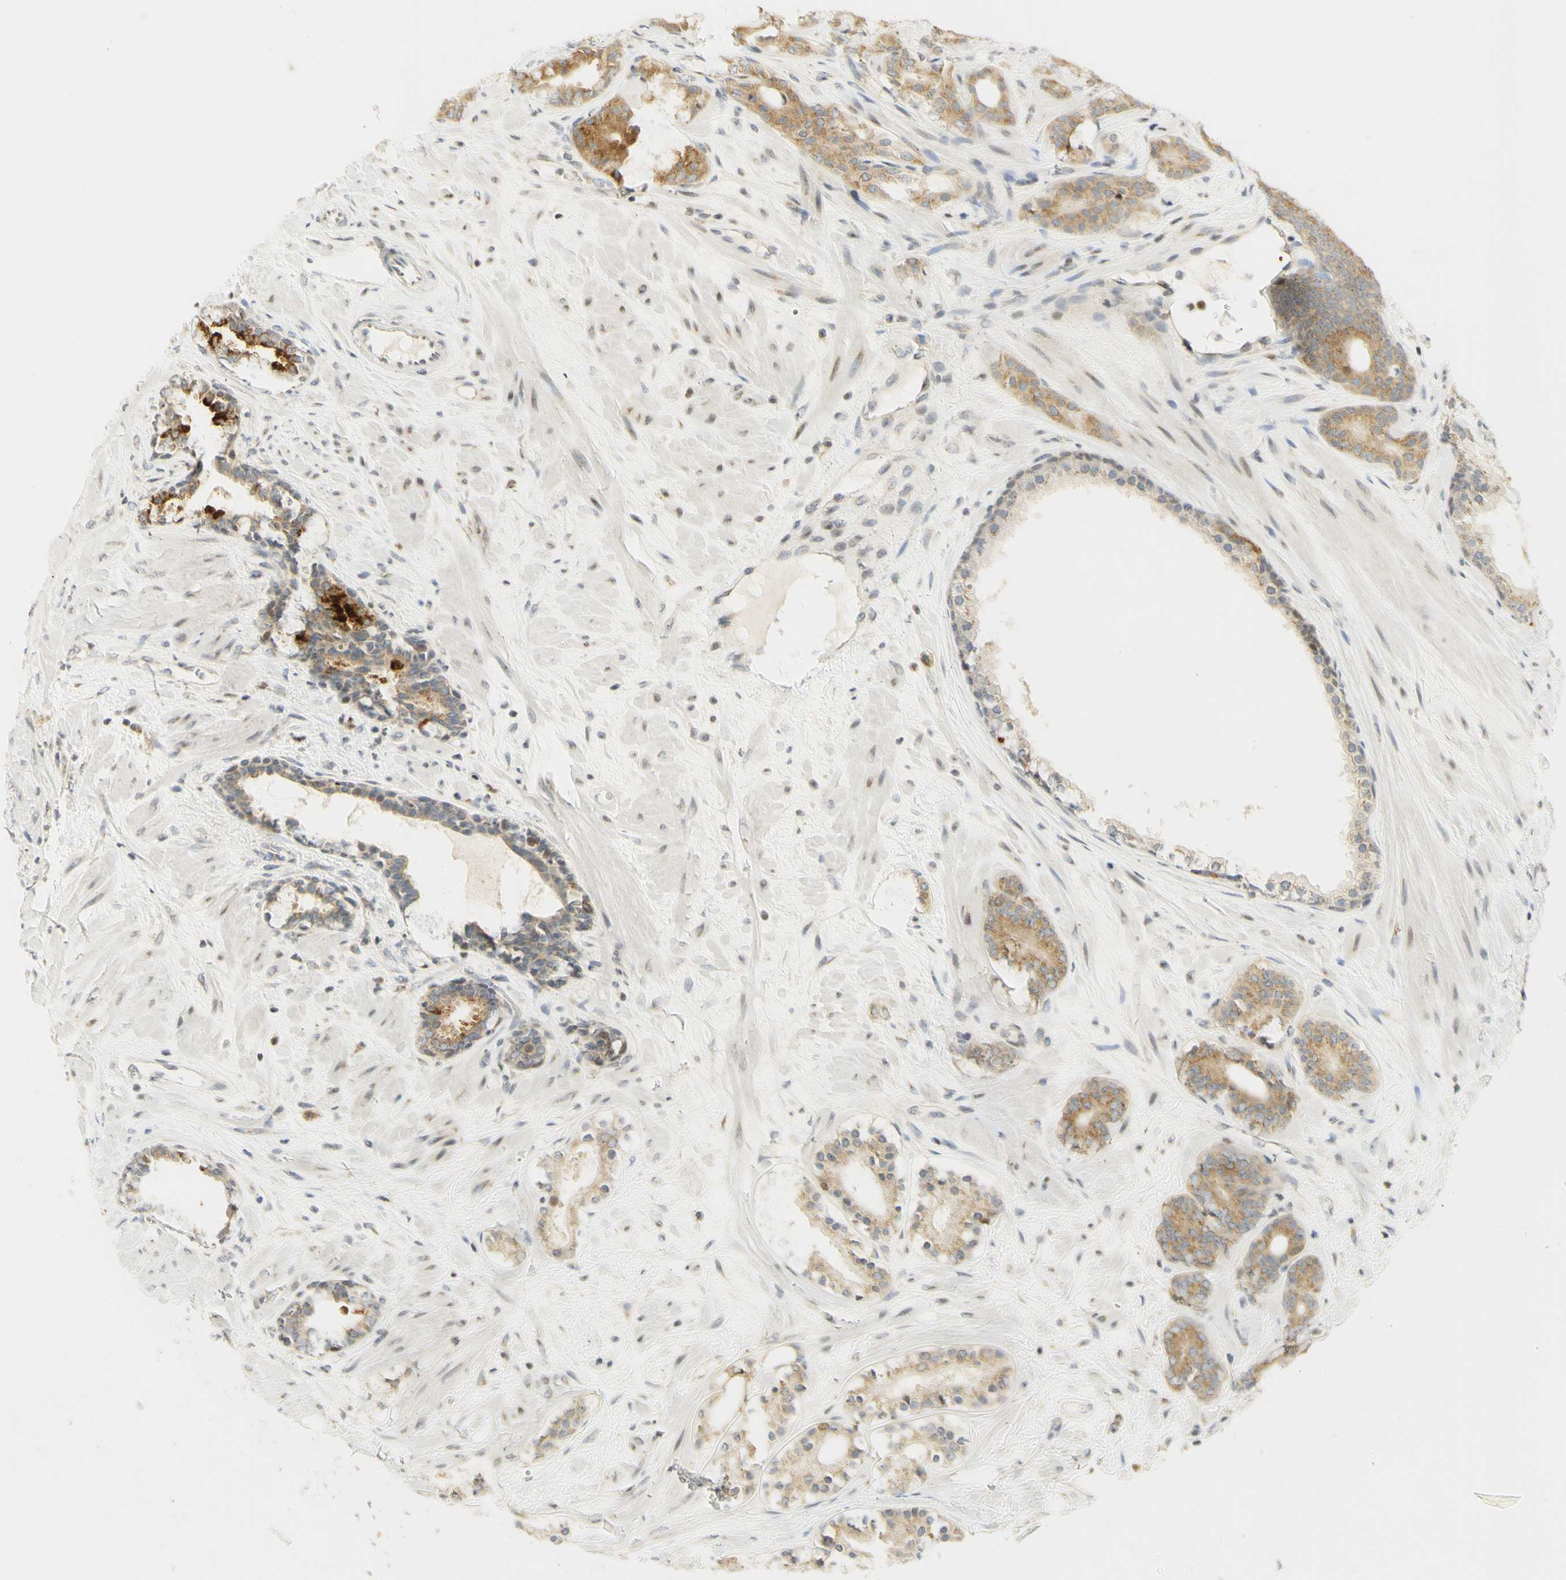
{"staining": {"intensity": "moderate", "quantity": ">75%", "location": "cytoplasmic/membranous"}, "tissue": "prostate cancer", "cell_type": "Tumor cells", "image_type": "cancer", "snomed": [{"axis": "morphology", "description": "Adenocarcinoma, Low grade"}, {"axis": "topography", "description": "Prostate"}], "caption": "This image displays adenocarcinoma (low-grade) (prostate) stained with immunohistochemistry (IHC) to label a protein in brown. The cytoplasmic/membranous of tumor cells show moderate positivity for the protein. Nuclei are counter-stained blue.", "gene": "KIF11", "patient": {"sex": "male", "age": 63}}